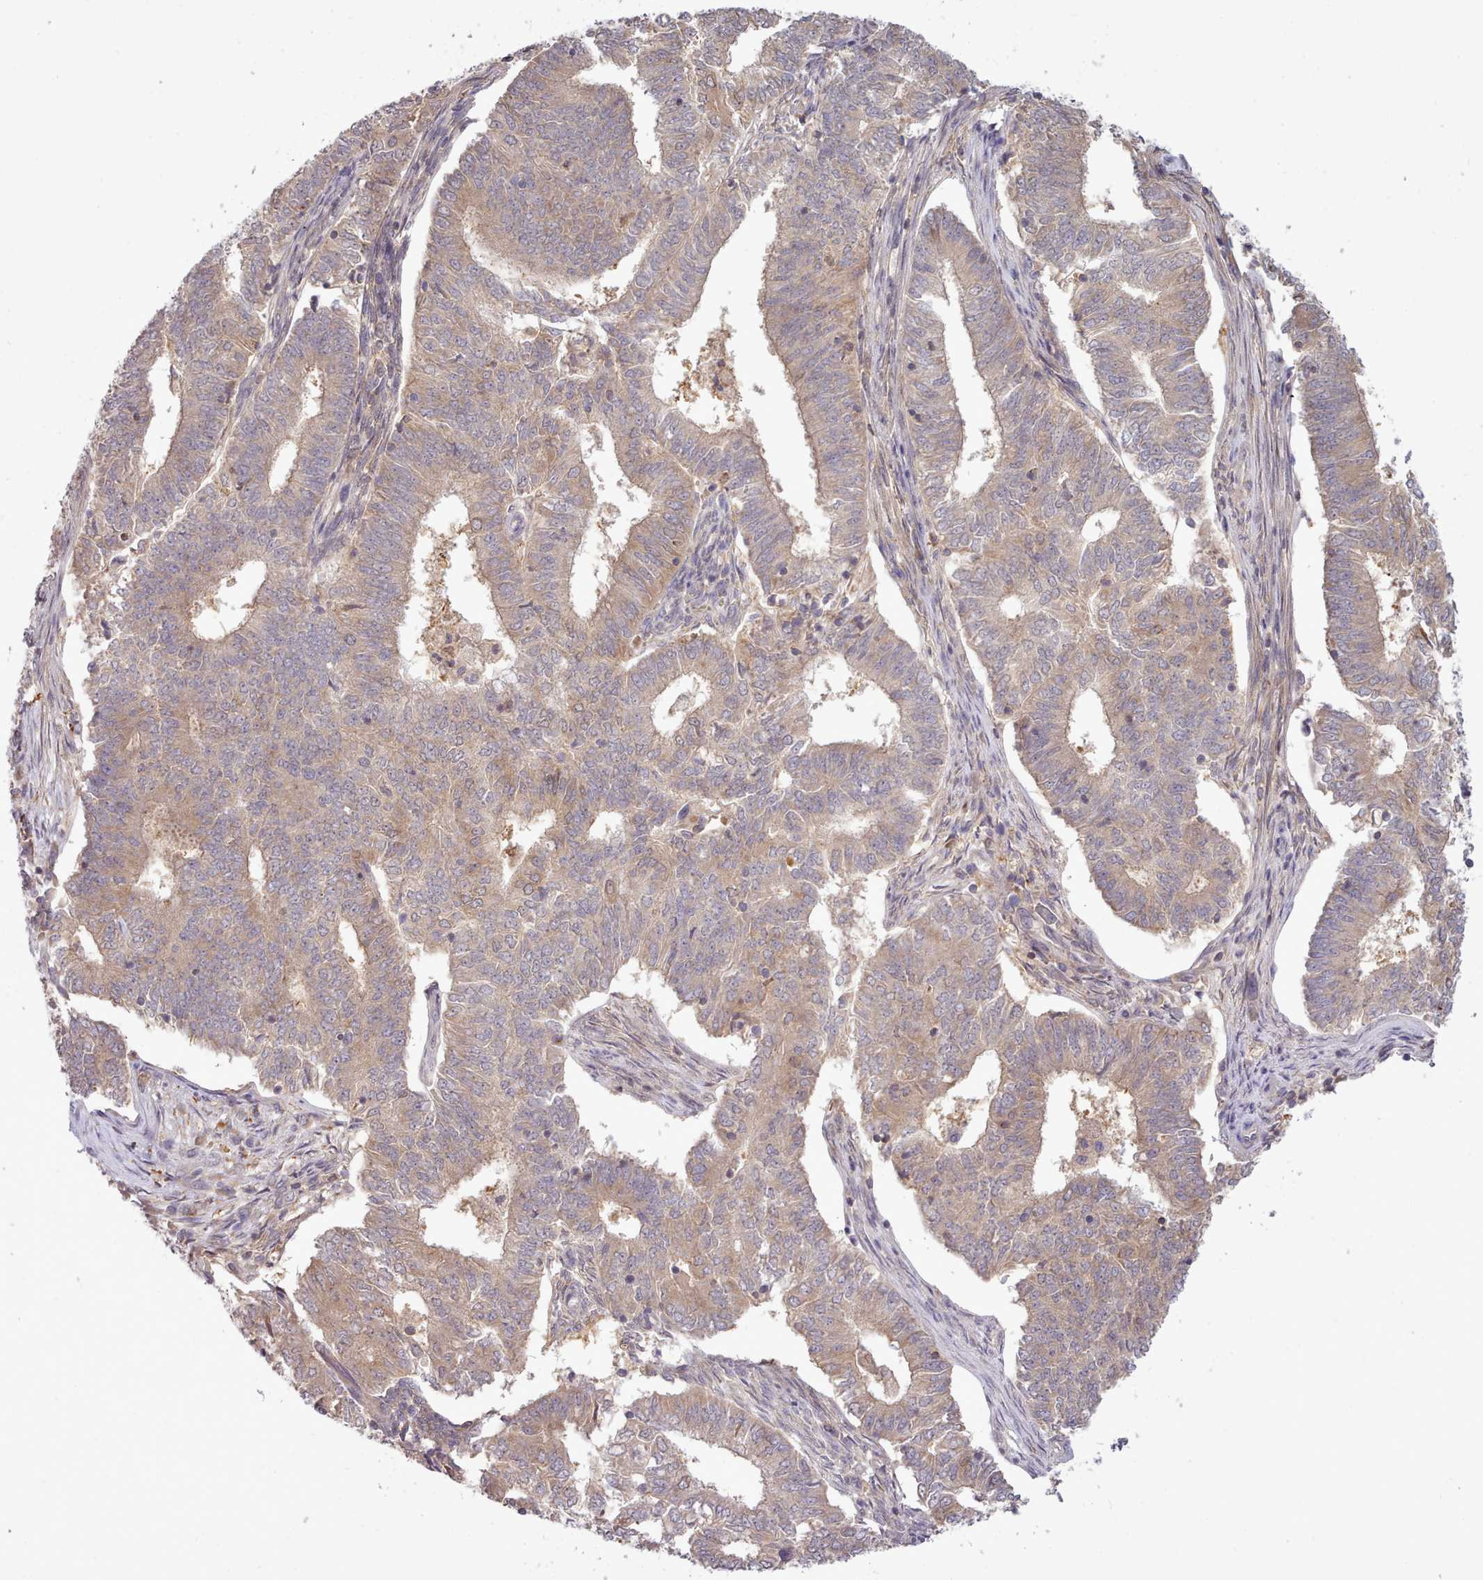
{"staining": {"intensity": "moderate", "quantity": ">75%", "location": "cytoplasmic/membranous"}, "tissue": "endometrial cancer", "cell_type": "Tumor cells", "image_type": "cancer", "snomed": [{"axis": "morphology", "description": "Adenocarcinoma, NOS"}, {"axis": "topography", "description": "Endometrium"}], "caption": "This is a photomicrograph of immunohistochemistry (IHC) staining of endometrial adenocarcinoma, which shows moderate positivity in the cytoplasmic/membranous of tumor cells.", "gene": "ARL17A", "patient": {"sex": "female", "age": 62}}